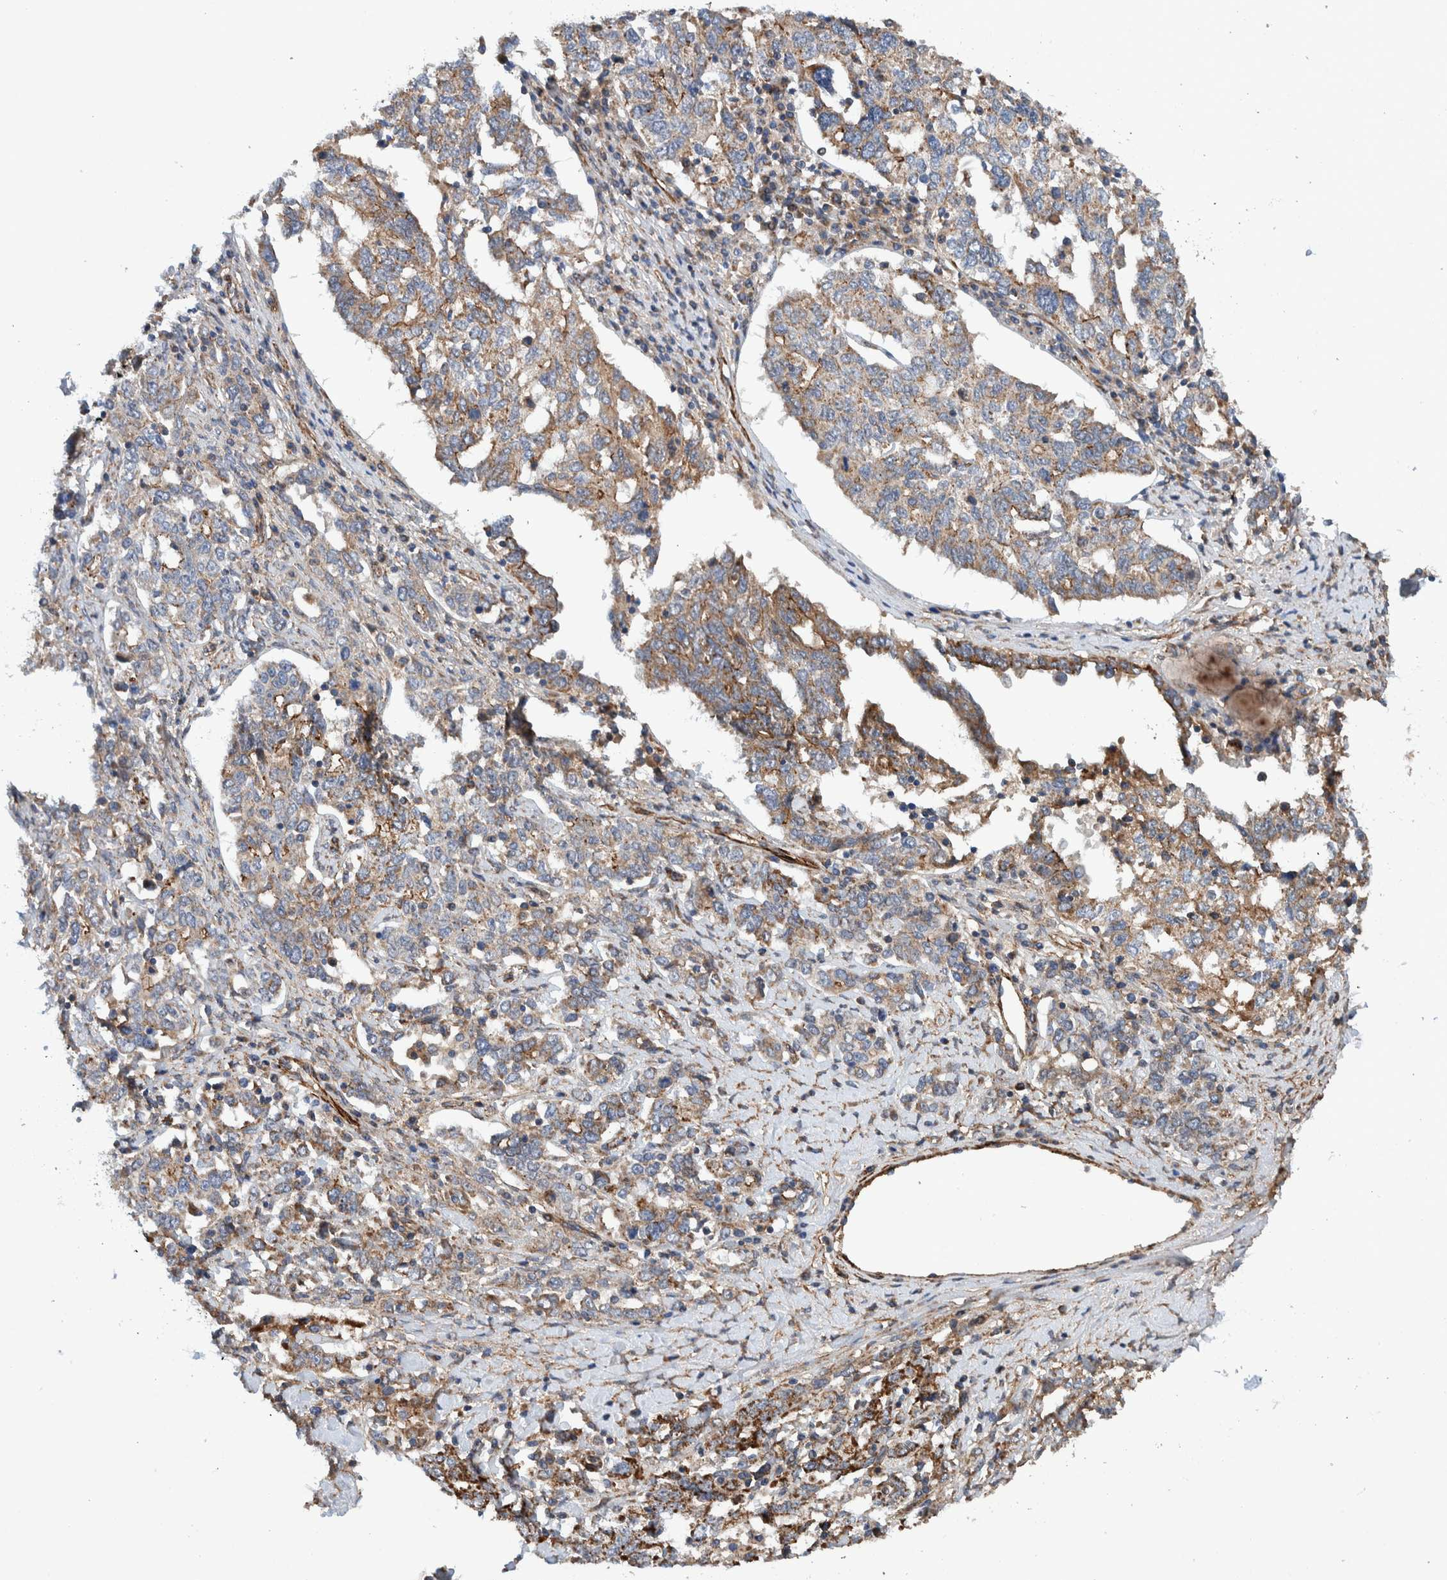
{"staining": {"intensity": "weak", "quantity": ">75%", "location": "cytoplasmic/membranous"}, "tissue": "ovarian cancer", "cell_type": "Tumor cells", "image_type": "cancer", "snomed": [{"axis": "morphology", "description": "Carcinoma, endometroid"}, {"axis": "topography", "description": "Ovary"}], "caption": "Tumor cells demonstrate low levels of weak cytoplasmic/membranous staining in about >75% of cells in human ovarian cancer (endometroid carcinoma).", "gene": "SLC25A10", "patient": {"sex": "female", "age": 62}}